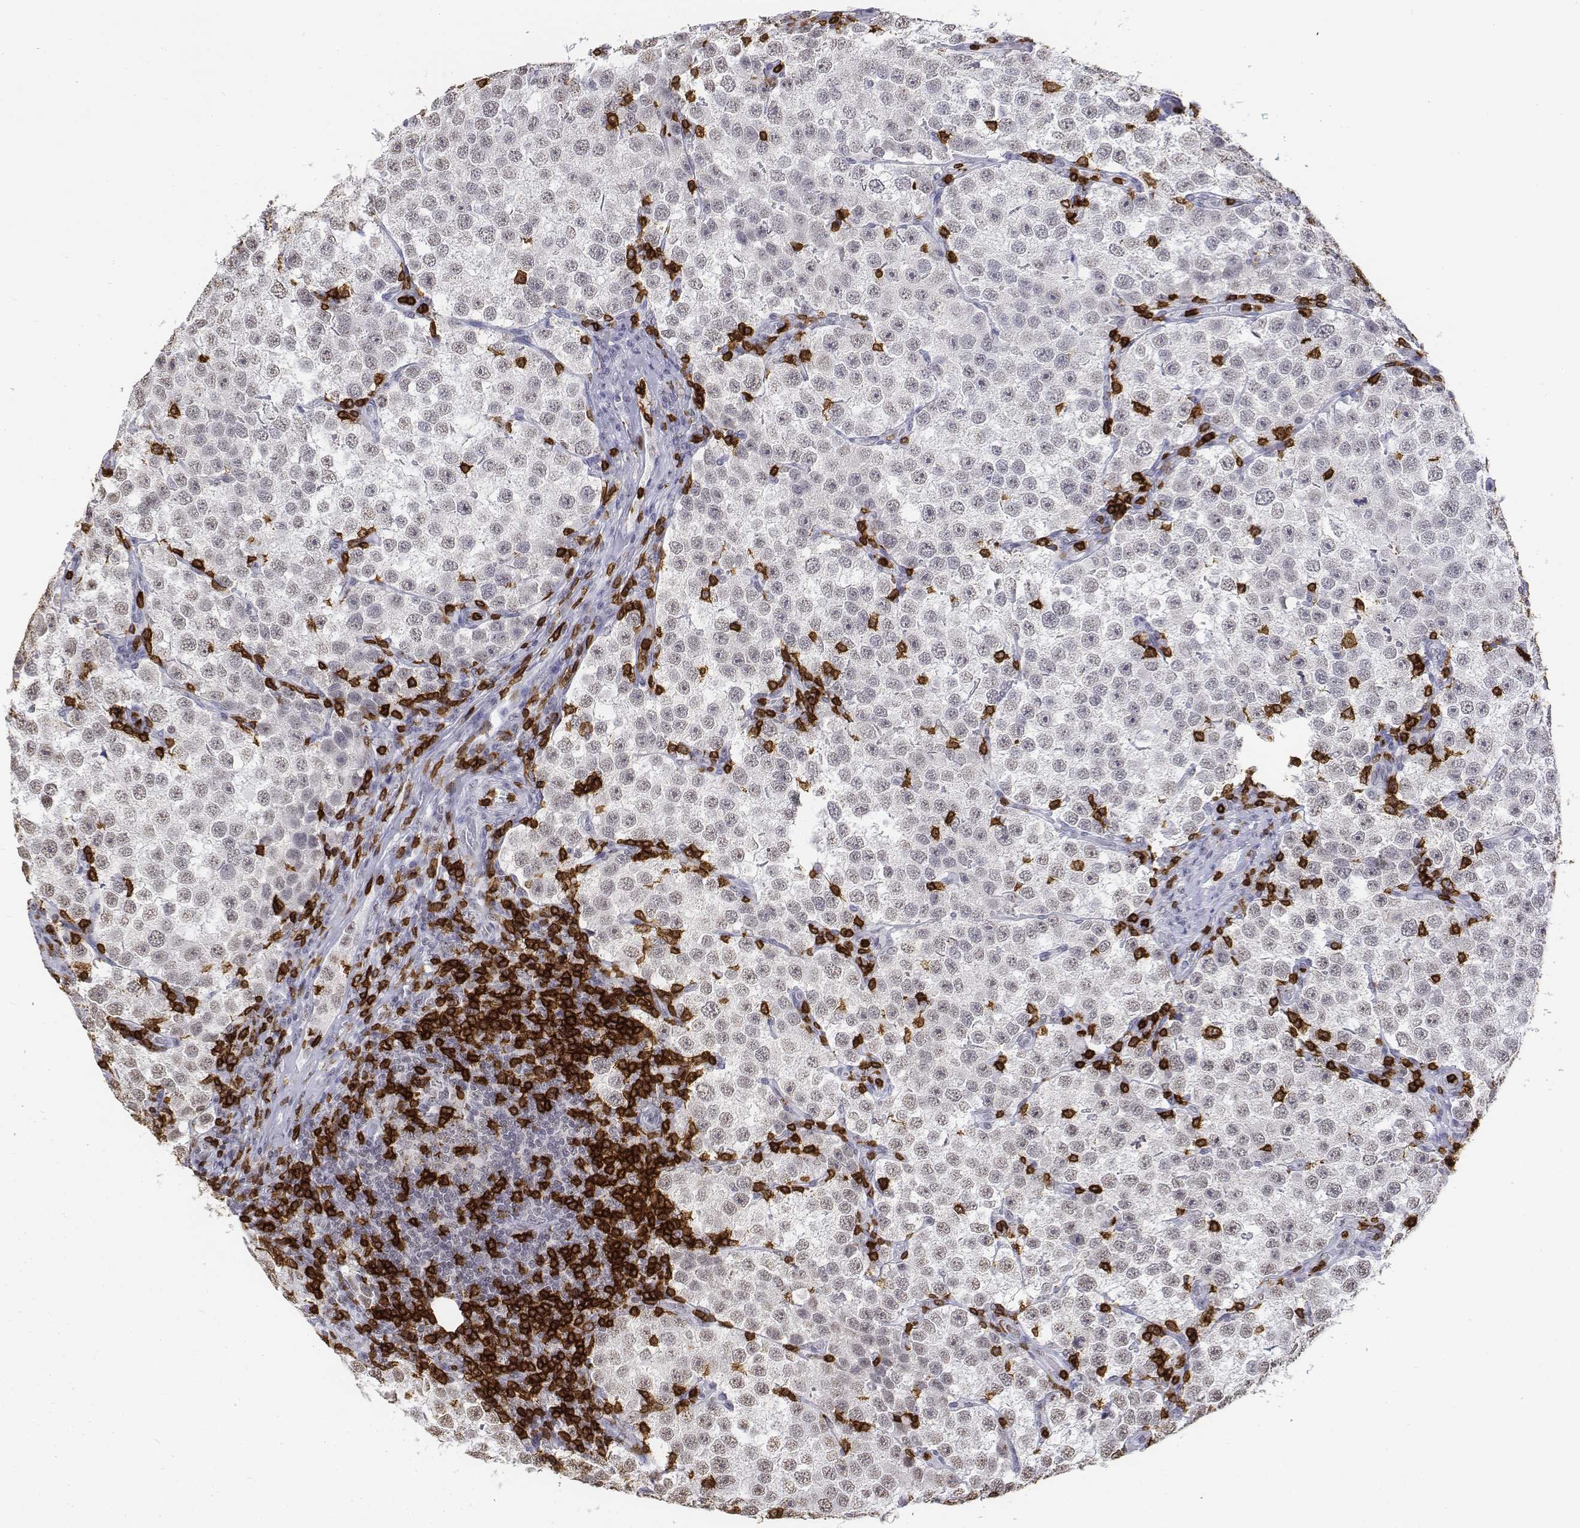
{"staining": {"intensity": "negative", "quantity": "none", "location": "none"}, "tissue": "testis cancer", "cell_type": "Tumor cells", "image_type": "cancer", "snomed": [{"axis": "morphology", "description": "Seminoma, NOS"}, {"axis": "topography", "description": "Testis"}], "caption": "Histopathology image shows no protein expression in tumor cells of testis seminoma tissue.", "gene": "CD3E", "patient": {"sex": "male", "age": 37}}